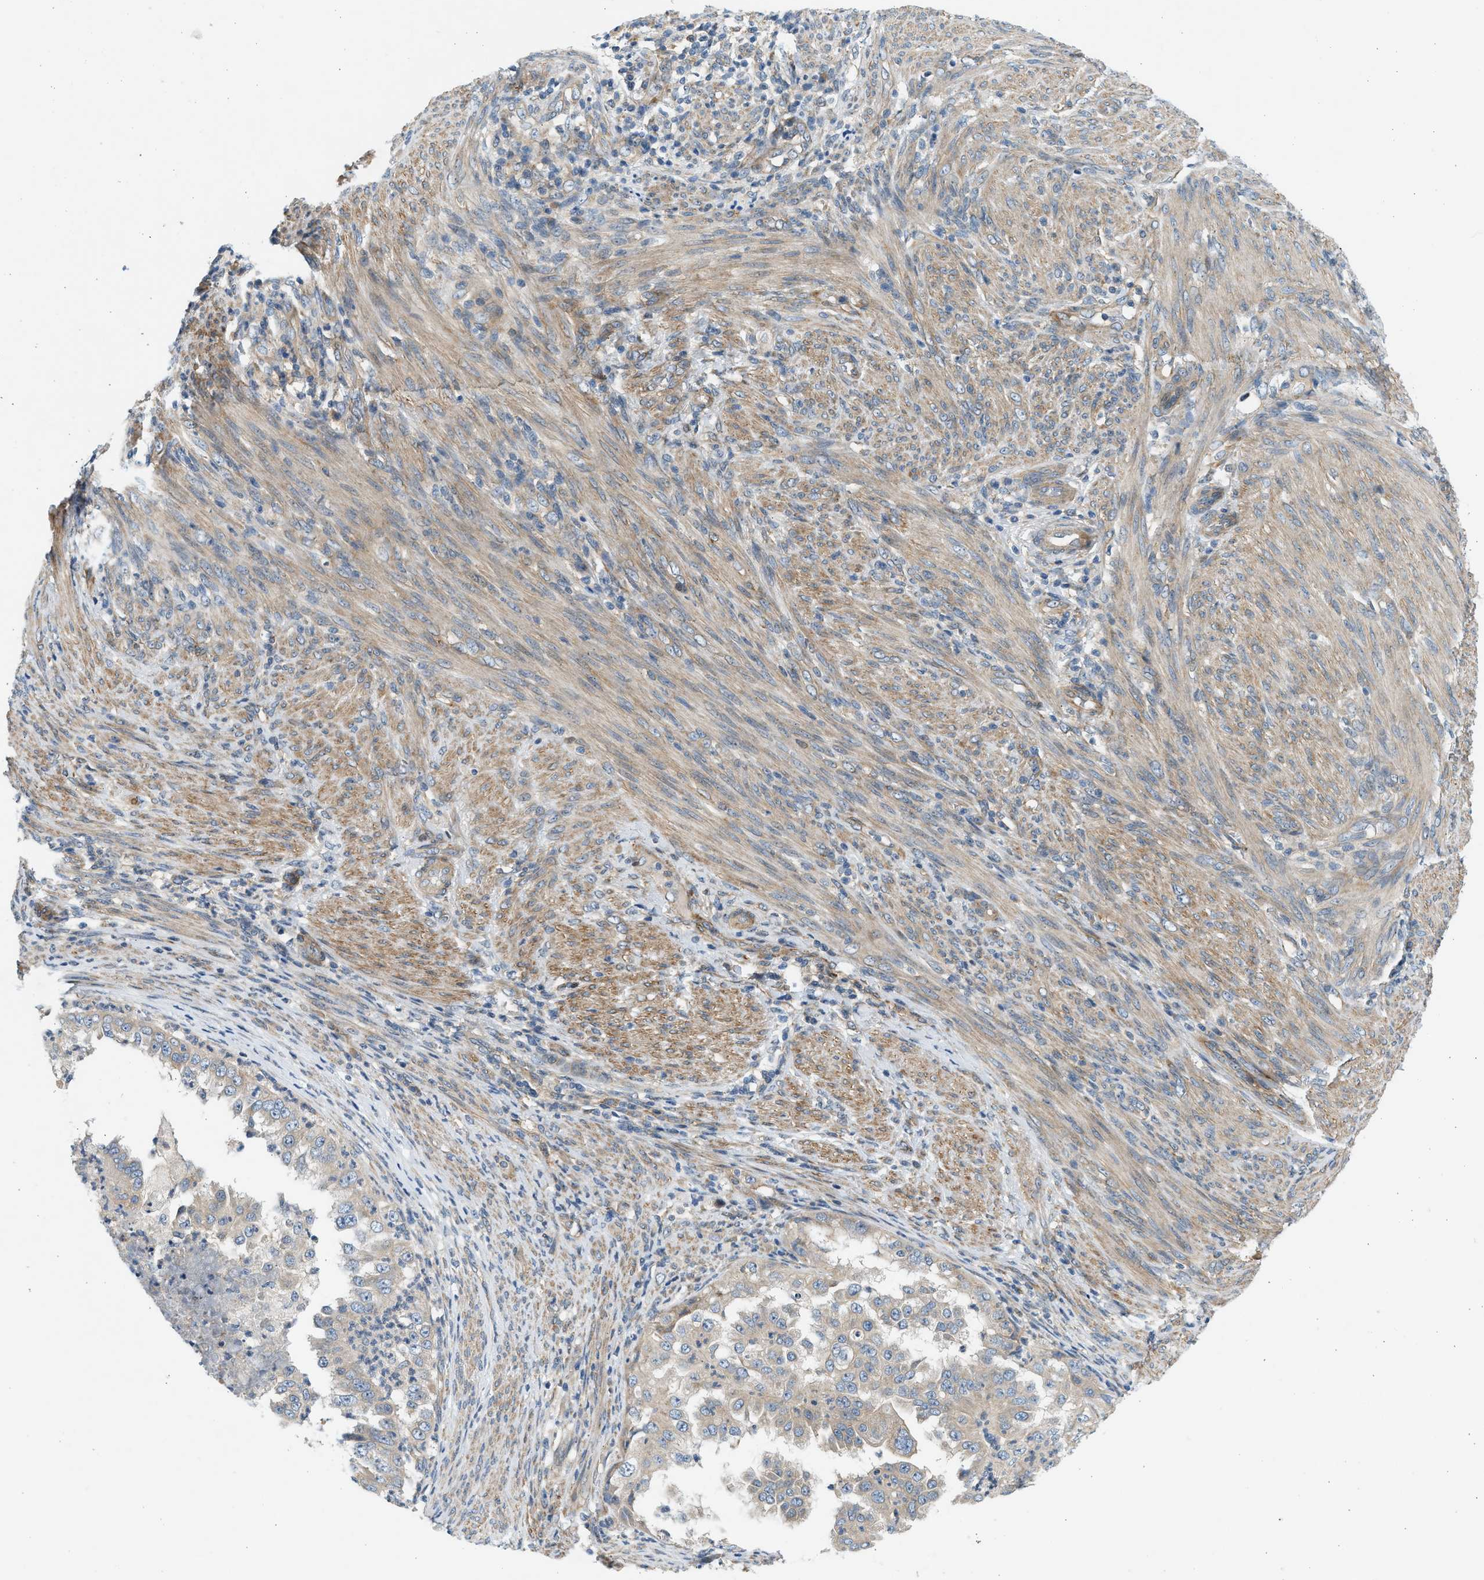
{"staining": {"intensity": "weak", "quantity": ">75%", "location": "cytoplasmic/membranous"}, "tissue": "endometrial cancer", "cell_type": "Tumor cells", "image_type": "cancer", "snomed": [{"axis": "morphology", "description": "Adenocarcinoma, NOS"}, {"axis": "topography", "description": "Endometrium"}], "caption": "Immunohistochemistry of endometrial cancer demonstrates low levels of weak cytoplasmic/membranous positivity in about >75% of tumor cells. Using DAB (3,3'-diaminobenzidine) (brown) and hematoxylin (blue) stains, captured at high magnification using brightfield microscopy.", "gene": "KDELR2", "patient": {"sex": "female", "age": 85}}